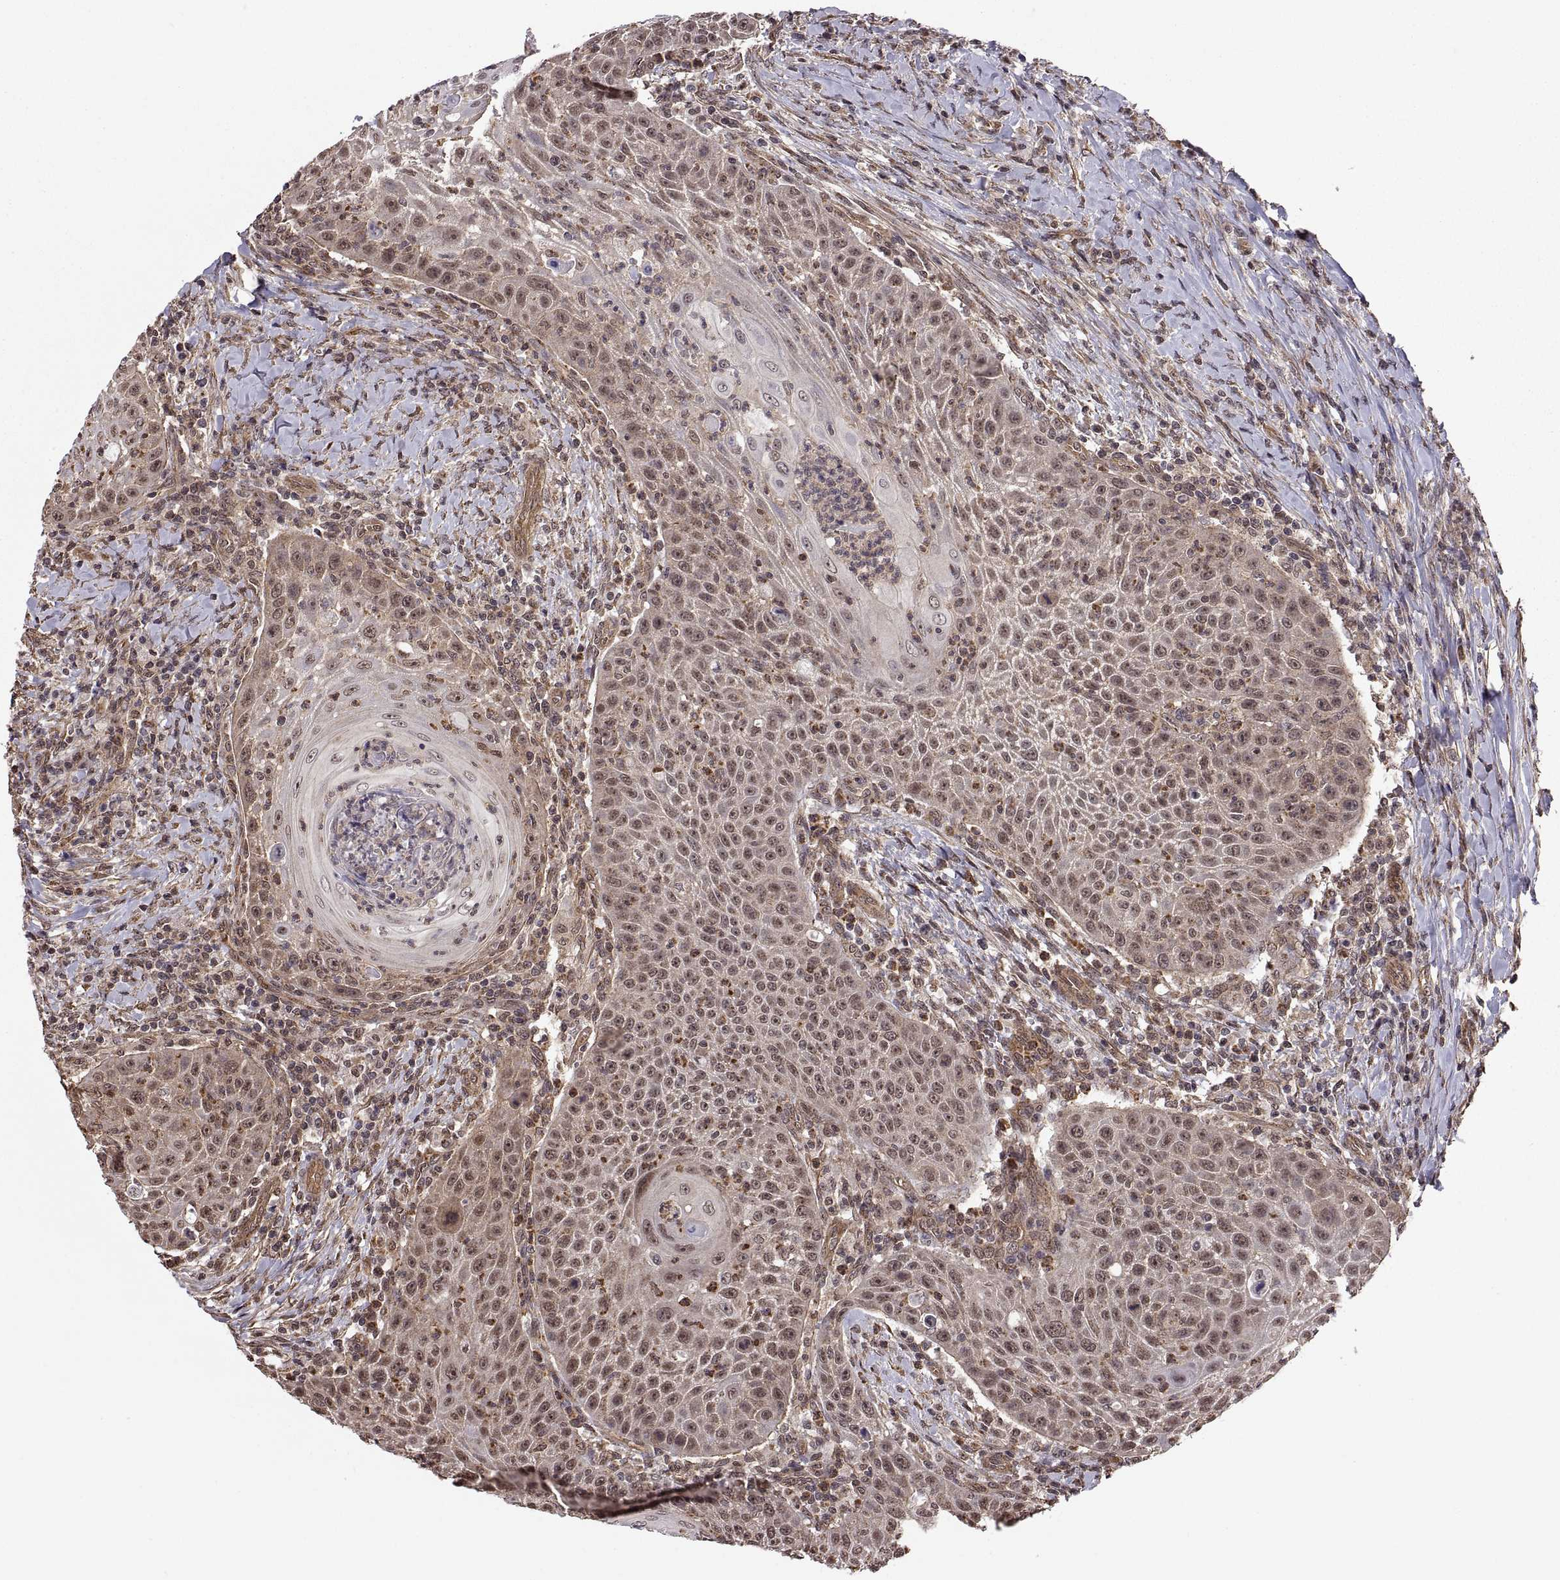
{"staining": {"intensity": "weak", "quantity": ">75%", "location": "cytoplasmic/membranous"}, "tissue": "head and neck cancer", "cell_type": "Tumor cells", "image_type": "cancer", "snomed": [{"axis": "morphology", "description": "Squamous cell carcinoma, NOS"}, {"axis": "topography", "description": "Head-Neck"}], "caption": "The histopathology image reveals immunohistochemical staining of squamous cell carcinoma (head and neck). There is weak cytoplasmic/membranous positivity is identified in about >75% of tumor cells. (DAB (3,3'-diaminobenzidine) IHC with brightfield microscopy, high magnification).", "gene": "ARRB1", "patient": {"sex": "male", "age": 69}}